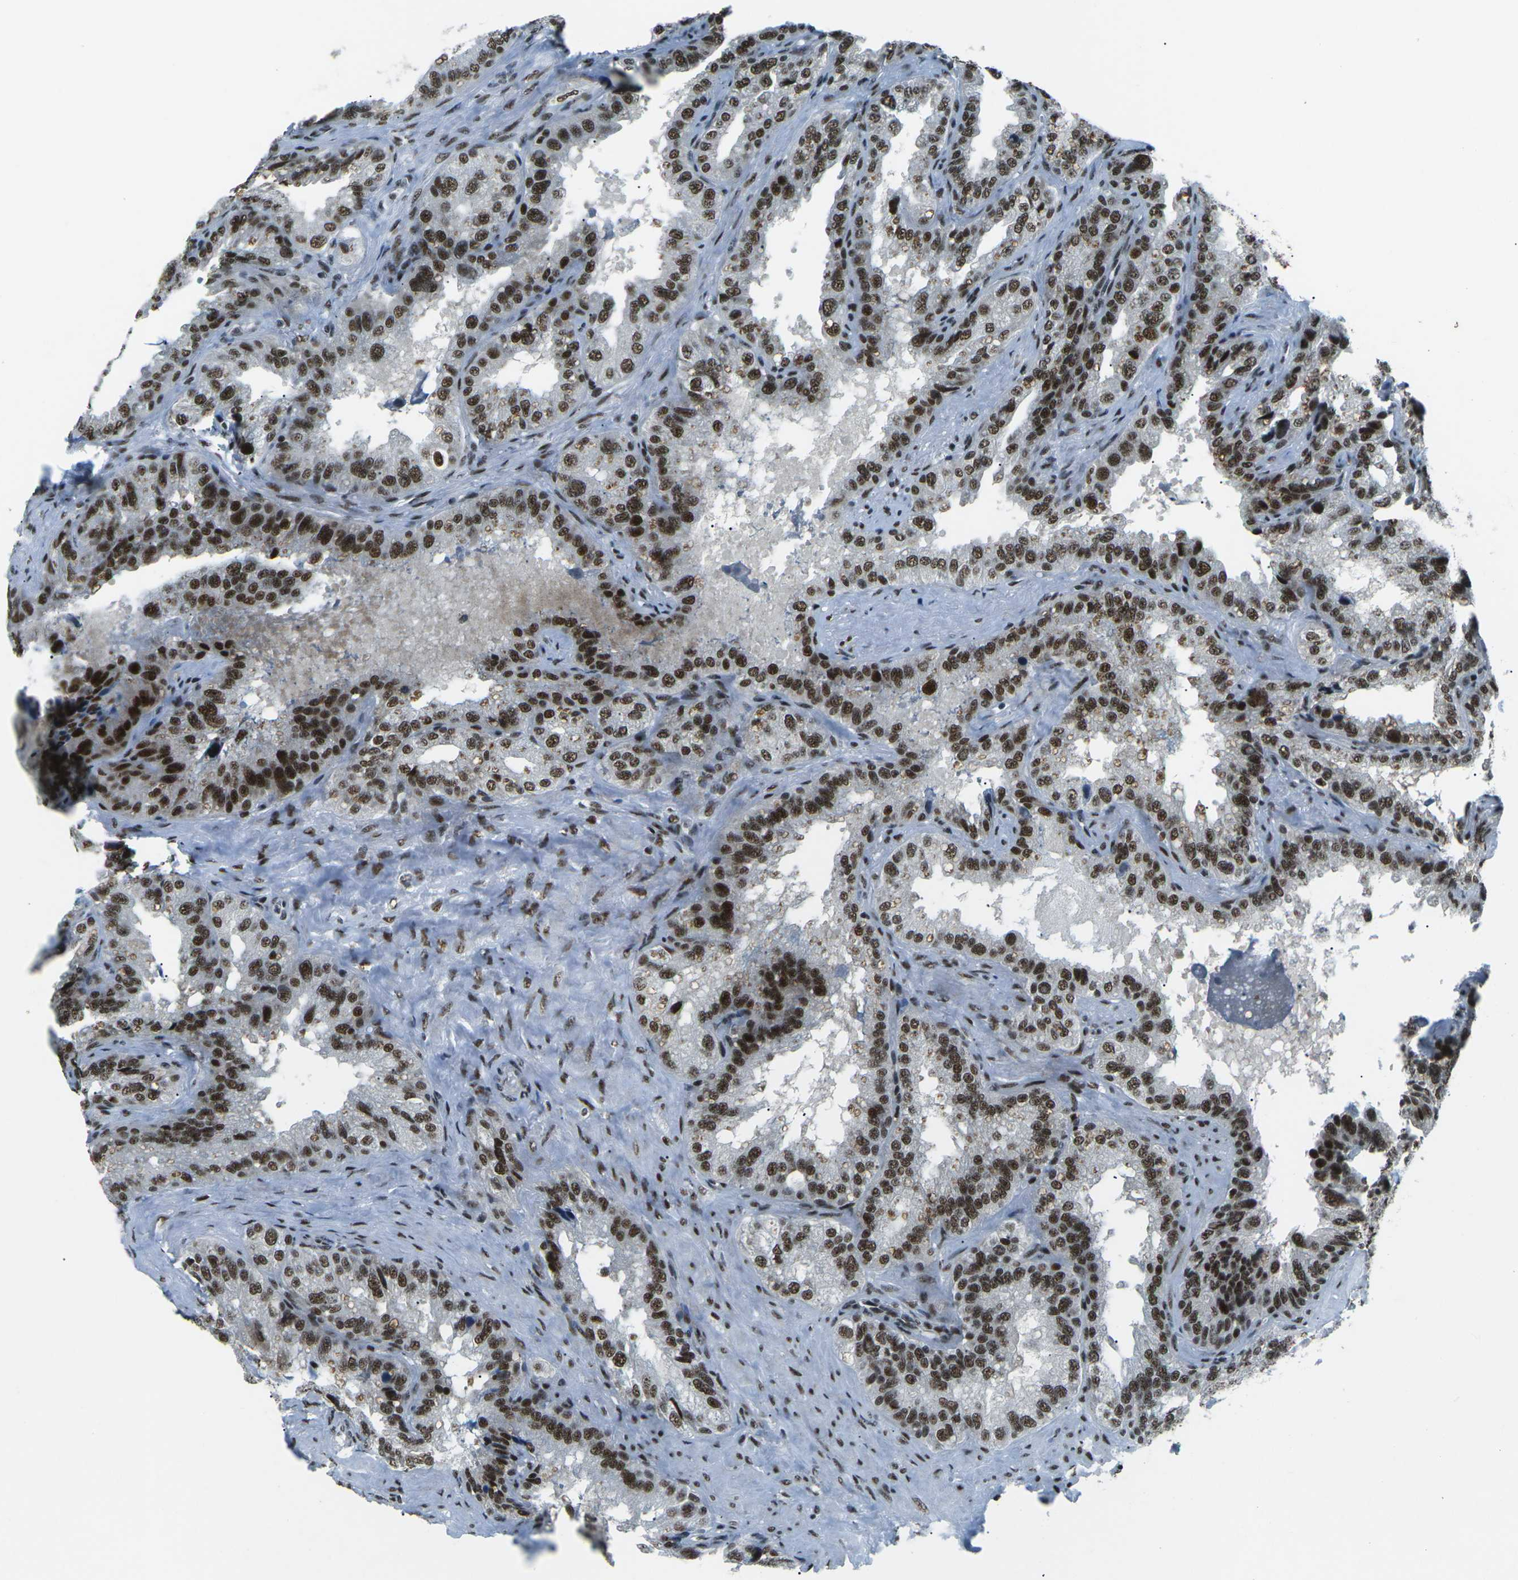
{"staining": {"intensity": "moderate", "quantity": ">75%", "location": "nuclear"}, "tissue": "seminal vesicle", "cell_type": "Glandular cells", "image_type": "normal", "snomed": [{"axis": "morphology", "description": "Normal tissue, NOS"}, {"axis": "topography", "description": "Seminal veicle"}], "caption": "Immunohistochemical staining of benign human seminal vesicle shows medium levels of moderate nuclear positivity in approximately >75% of glandular cells. (IHC, brightfield microscopy, high magnification).", "gene": "RBL2", "patient": {"sex": "male", "age": 68}}